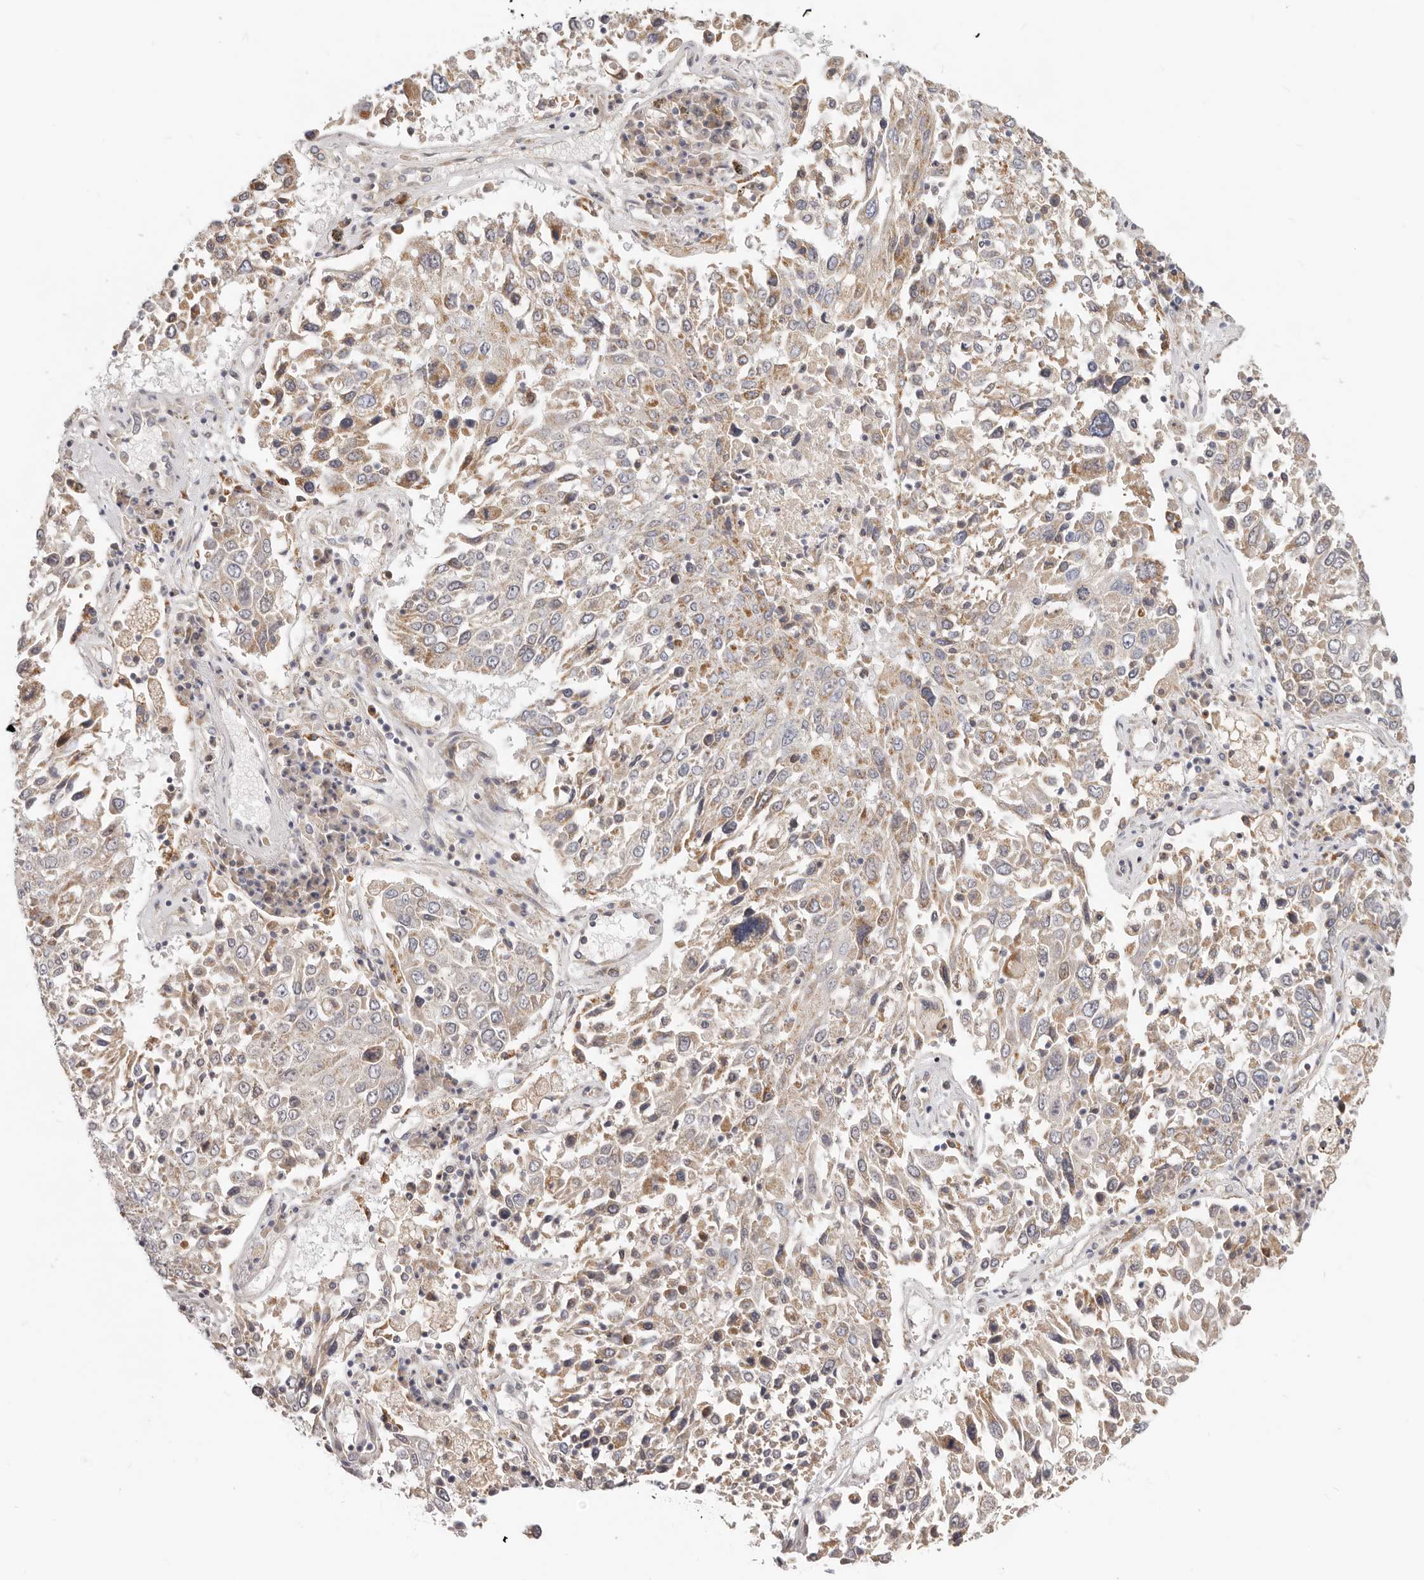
{"staining": {"intensity": "weak", "quantity": "25%-75%", "location": "cytoplasmic/membranous"}, "tissue": "lung cancer", "cell_type": "Tumor cells", "image_type": "cancer", "snomed": [{"axis": "morphology", "description": "Squamous cell carcinoma, NOS"}, {"axis": "topography", "description": "Lung"}], "caption": "Protein expression analysis of human lung cancer reveals weak cytoplasmic/membranous positivity in about 25%-75% of tumor cells.", "gene": "TFB2M", "patient": {"sex": "male", "age": 65}}